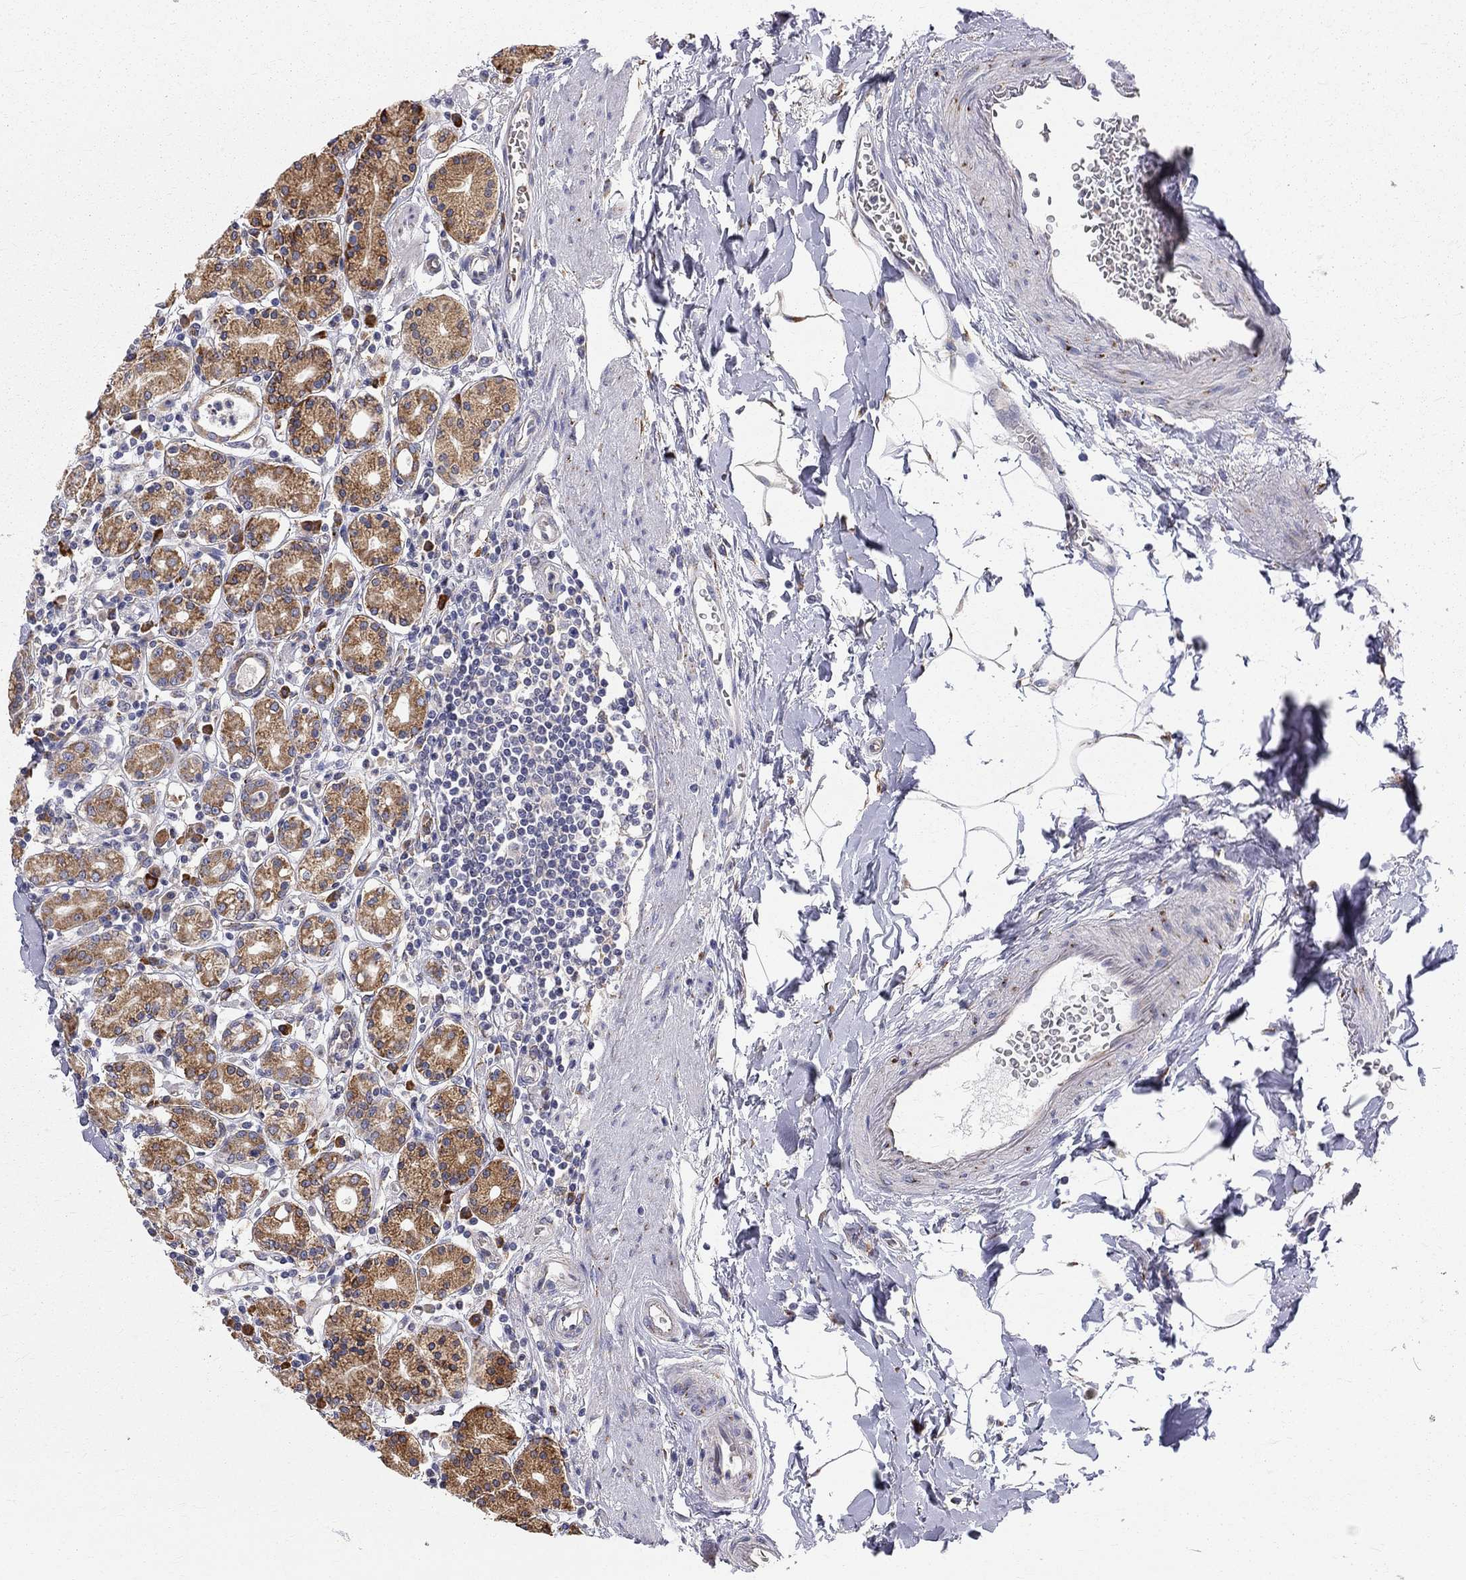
{"staining": {"intensity": "strong", "quantity": ">75%", "location": "cytoplasmic/membranous"}, "tissue": "stomach", "cell_type": "Glandular cells", "image_type": "normal", "snomed": [{"axis": "morphology", "description": "Normal tissue, NOS"}, {"axis": "topography", "description": "Stomach, upper"}, {"axis": "topography", "description": "Stomach"}], "caption": "Stomach stained with DAB (3,3'-diaminobenzidine) immunohistochemistry (IHC) reveals high levels of strong cytoplasmic/membranous staining in about >75% of glandular cells. (IHC, brightfield microscopy, high magnification).", "gene": "CASTOR1", "patient": {"sex": "male", "age": 62}}